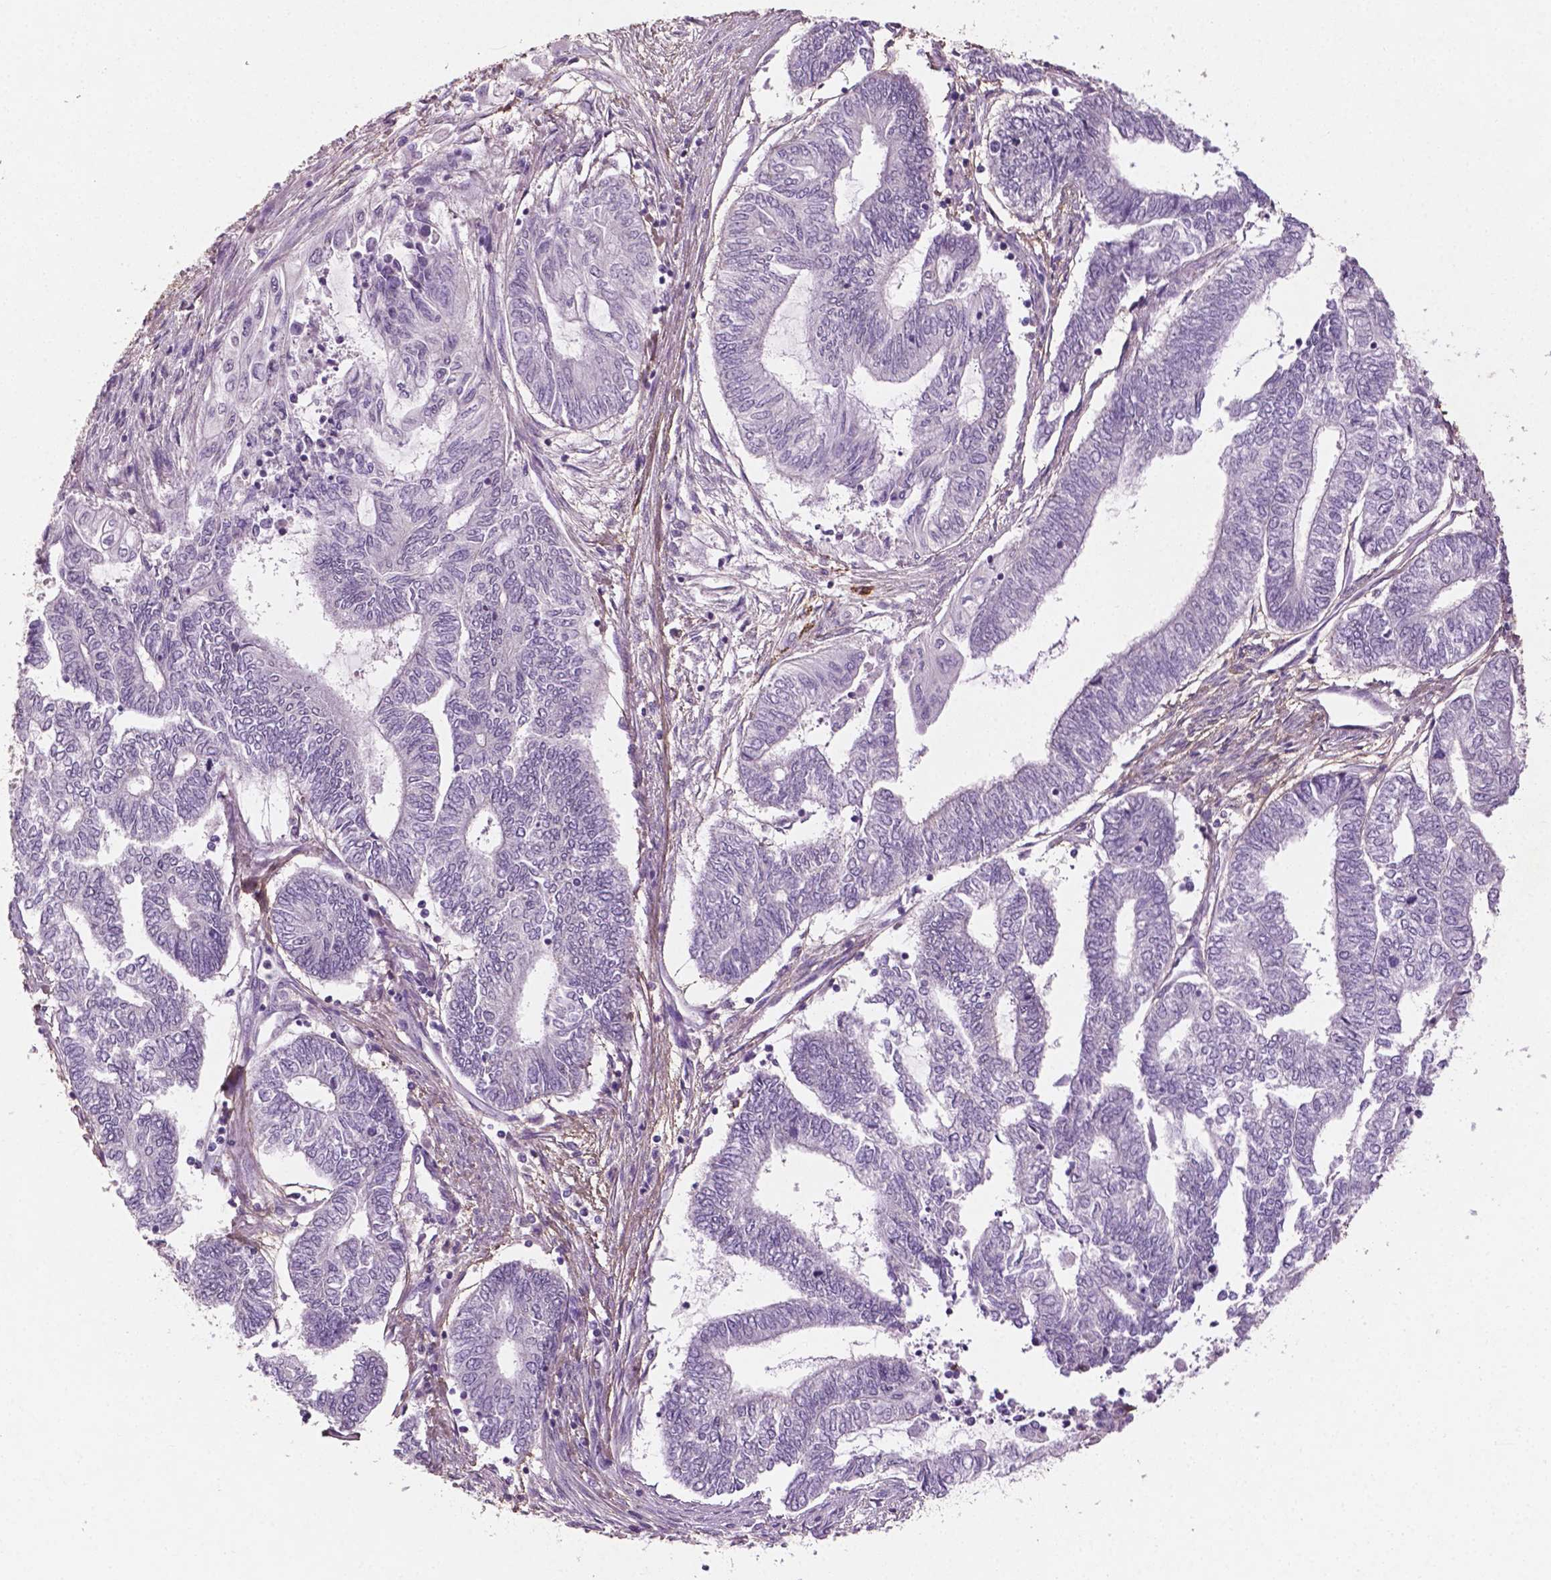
{"staining": {"intensity": "negative", "quantity": "none", "location": "none"}, "tissue": "endometrial cancer", "cell_type": "Tumor cells", "image_type": "cancer", "snomed": [{"axis": "morphology", "description": "Adenocarcinoma, NOS"}, {"axis": "topography", "description": "Uterus"}, {"axis": "topography", "description": "Endometrium"}], "caption": "Histopathology image shows no protein staining in tumor cells of endometrial cancer (adenocarcinoma) tissue.", "gene": "DLG2", "patient": {"sex": "female", "age": 70}}